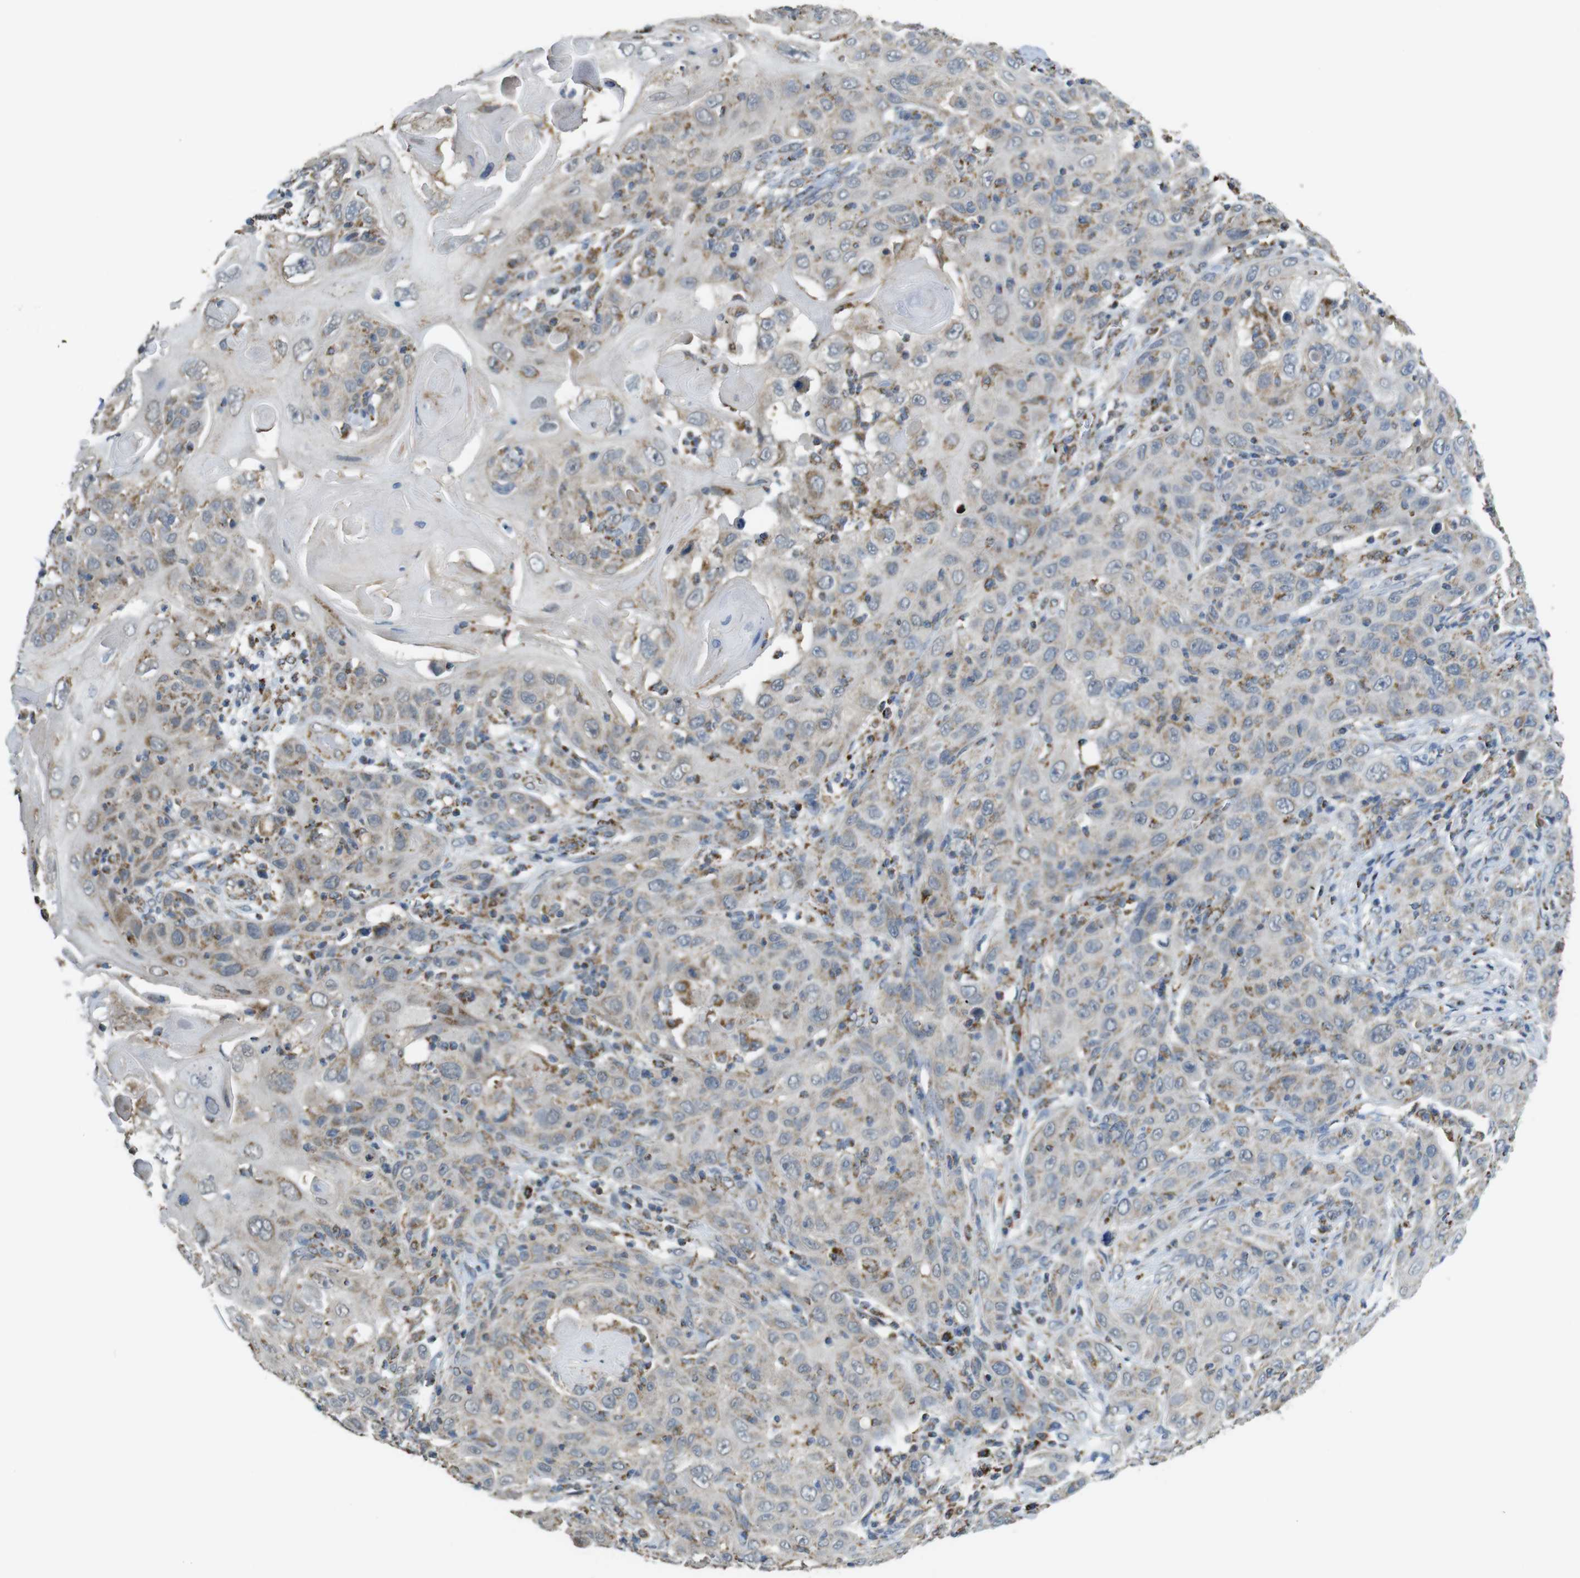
{"staining": {"intensity": "weak", "quantity": "25%-75%", "location": "cytoplasmic/membranous"}, "tissue": "skin cancer", "cell_type": "Tumor cells", "image_type": "cancer", "snomed": [{"axis": "morphology", "description": "Squamous cell carcinoma, NOS"}, {"axis": "topography", "description": "Skin"}], "caption": "Brown immunohistochemical staining in skin cancer shows weak cytoplasmic/membranous positivity in approximately 25%-75% of tumor cells. Using DAB (3,3'-diaminobenzidine) (brown) and hematoxylin (blue) stains, captured at high magnification using brightfield microscopy.", "gene": "CALHM2", "patient": {"sex": "female", "age": 88}}